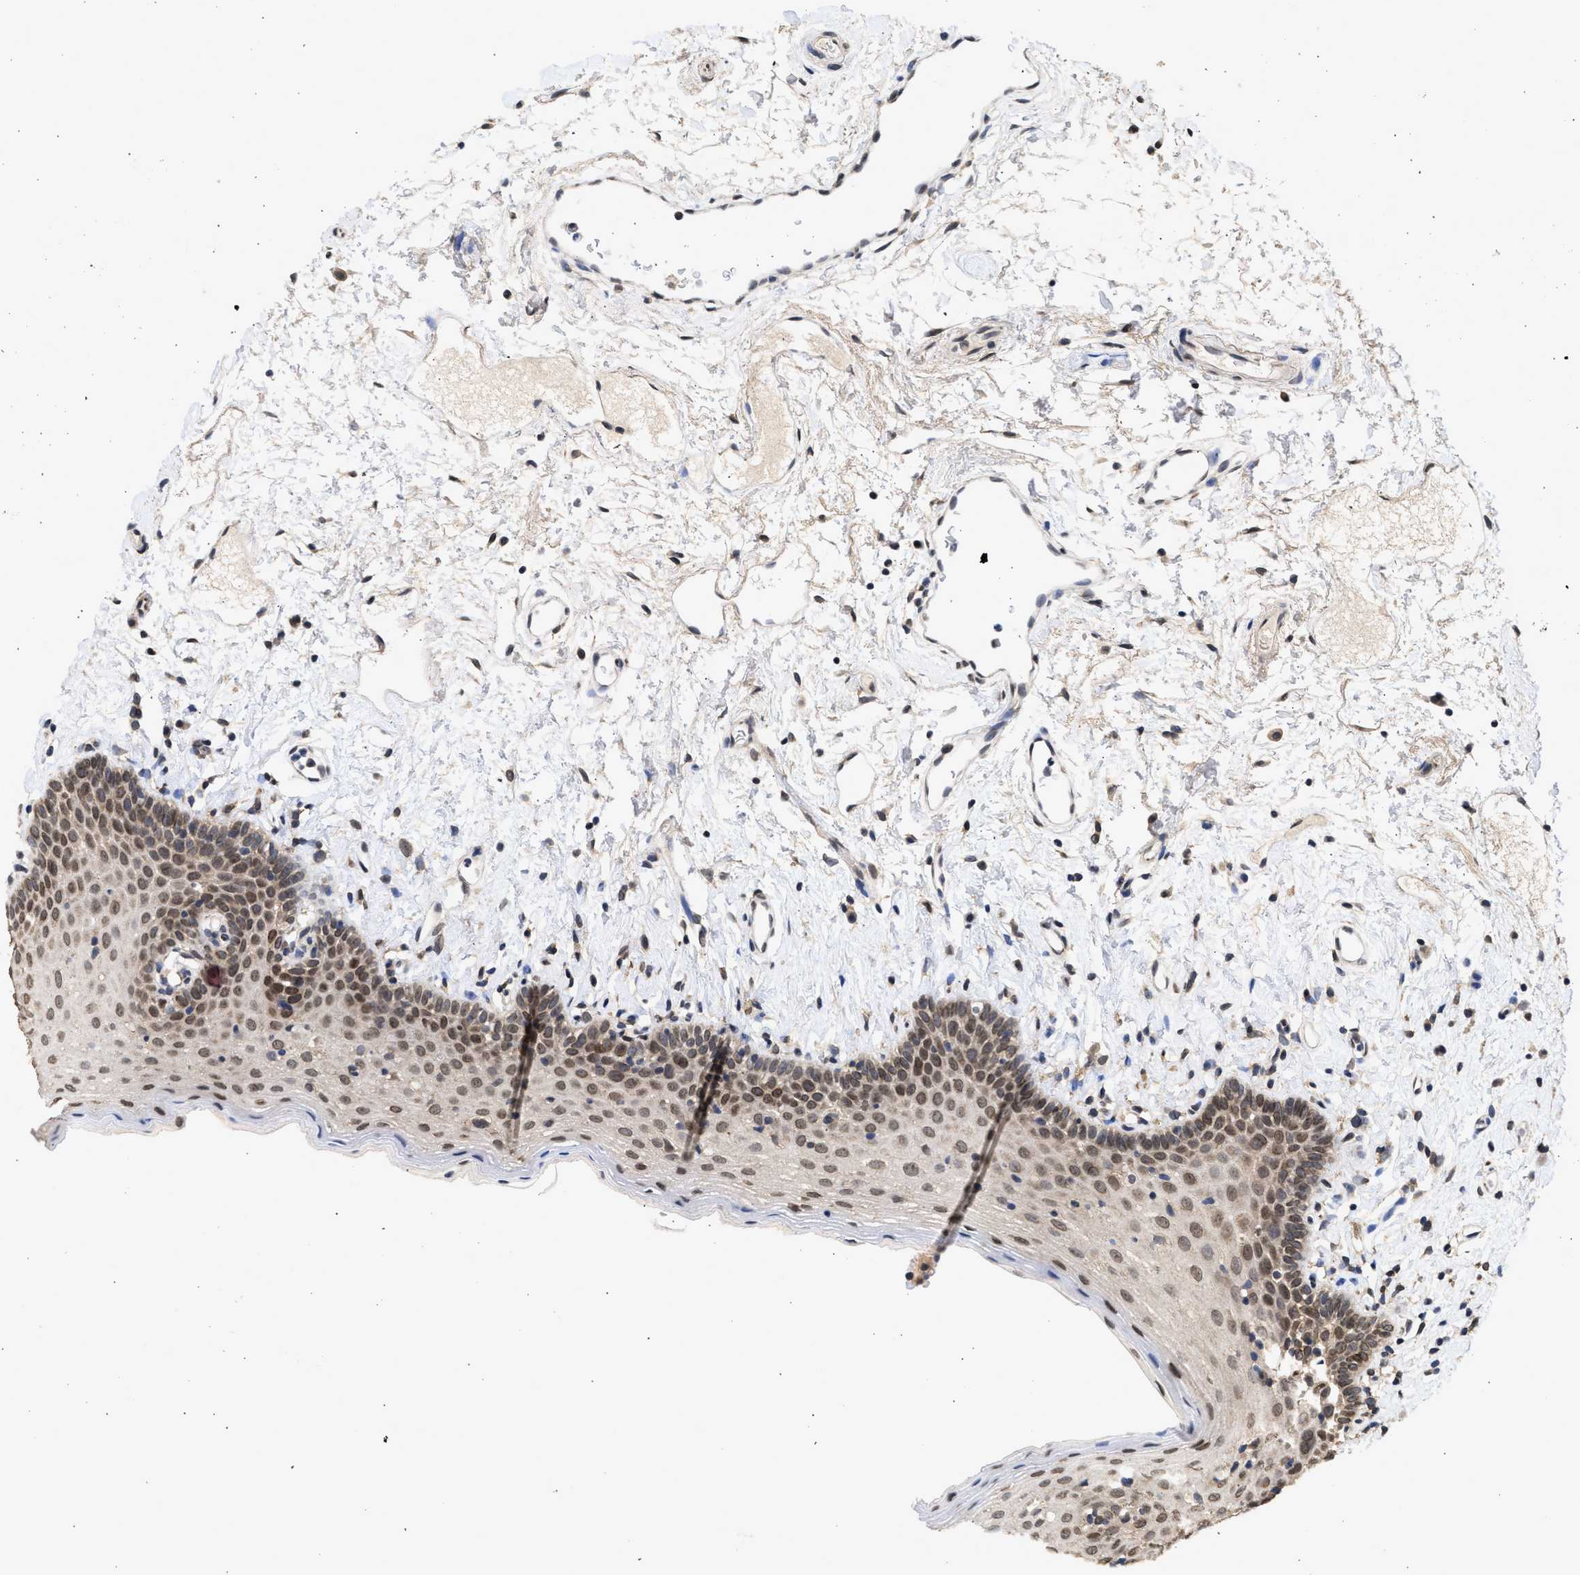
{"staining": {"intensity": "moderate", "quantity": ">75%", "location": "cytoplasmic/membranous,nuclear"}, "tissue": "oral mucosa", "cell_type": "Squamous epithelial cells", "image_type": "normal", "snomed": [{"axis": "morphology", "description": "Normal tissue, NOS"}, {"axis": "topography", "description": "Oral tissue"}], "caption": "This image shows IHC staining of normal human oral mucosa, with medium moderate cytoplasmic/membranous,nuclear expression in about >75% of squamous epithelial cells.", "gene": "NUP35", "patient": {"sex": "male", "age": 66}}